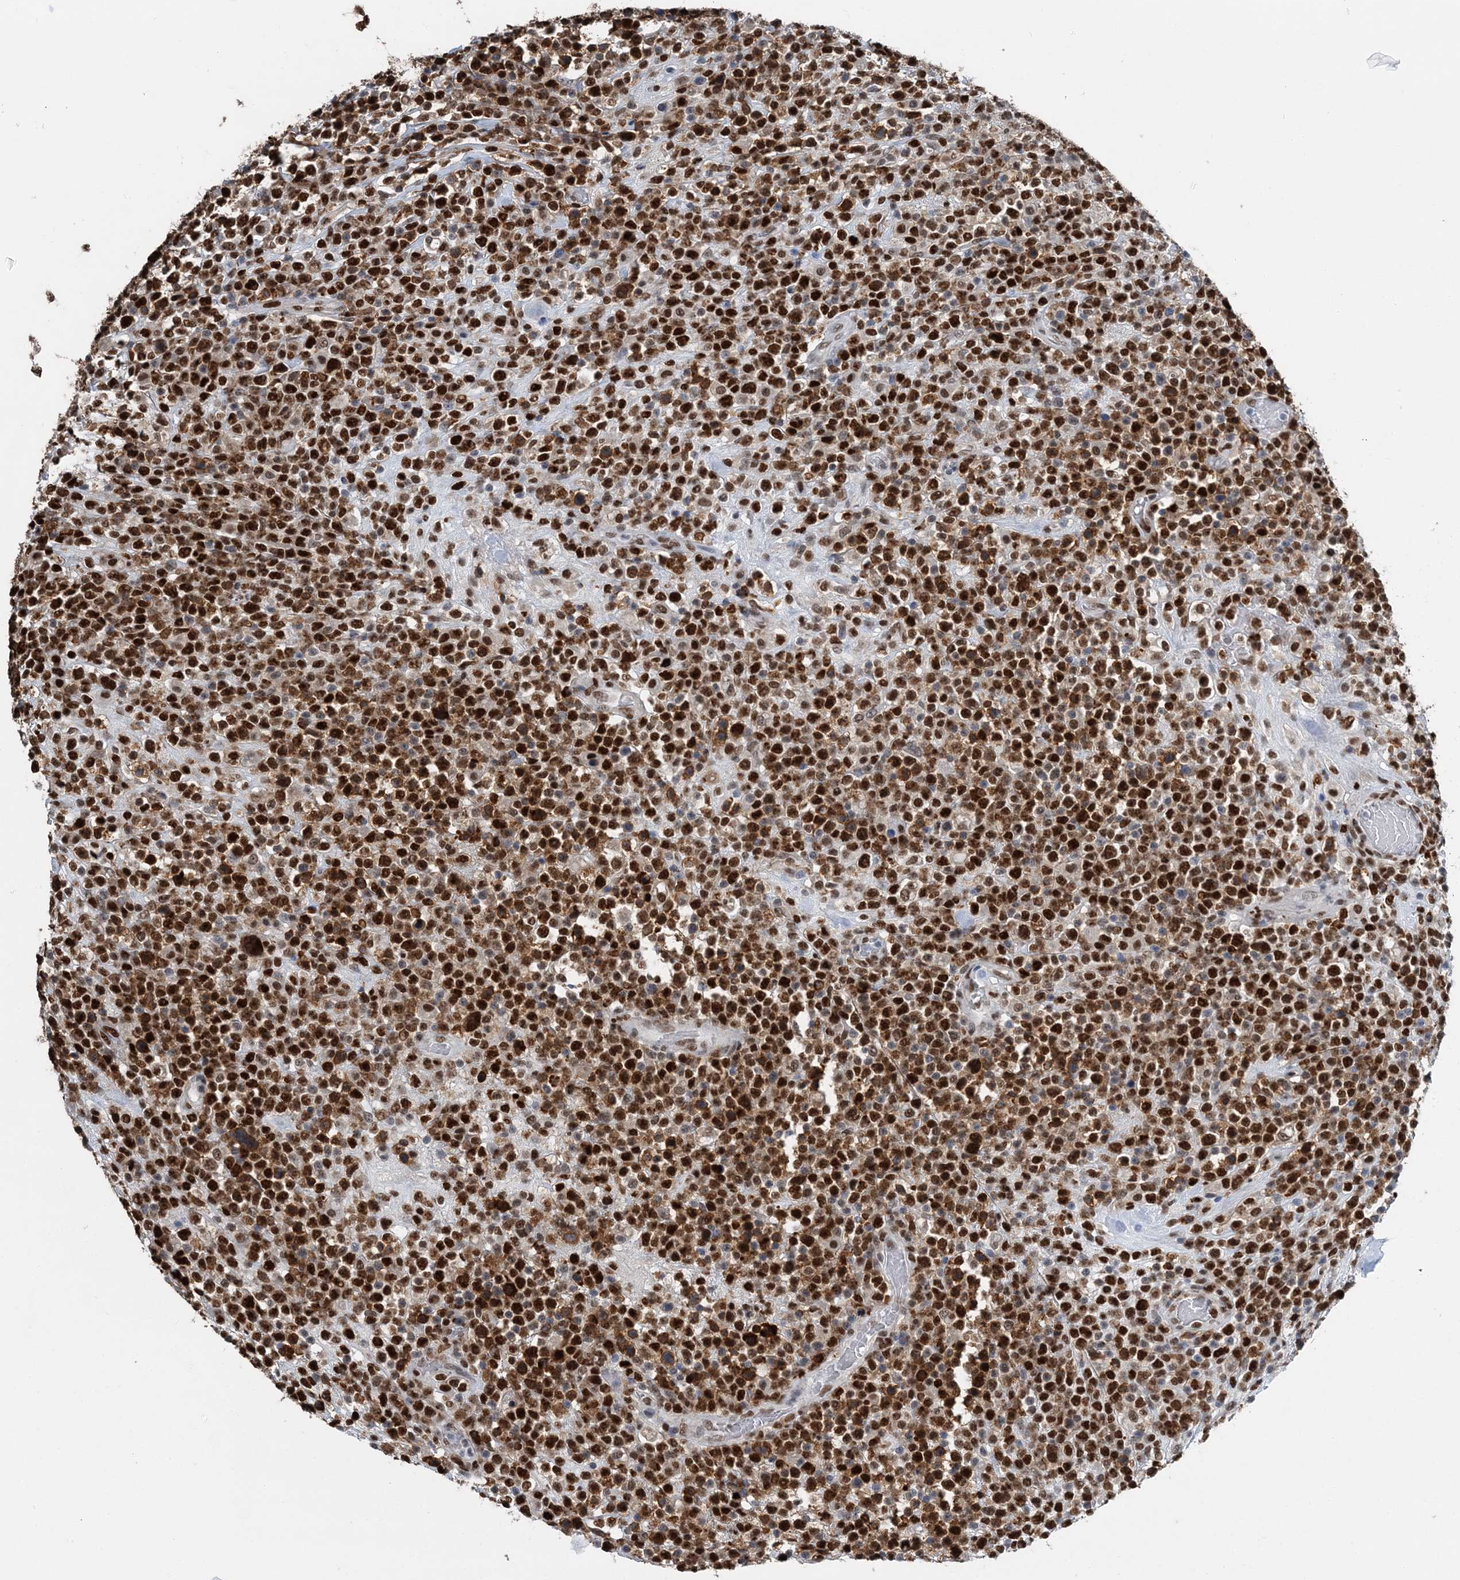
{"staining": {"intensity": "strong", "quantity": ">75%", "location": "nuclear"}, "tissue": "lymphoma", "cell_type": "Tumor cells", "image_type": "cancer", "snomed": [{"axis": "morphology", "description": "Malignant lymphoma, non-Hodgkin's type, High grade"}, {"axis": "topography", "description": "Colon"}], "caption": "DAB (3,3'-diaminobenzidine) immunohistochemical staining of lymphoma displays strong nuclear protein staining in about >75% of tumor cells.", "gene": "HAT1", "patient": {"sex": "female", "age": 53}}